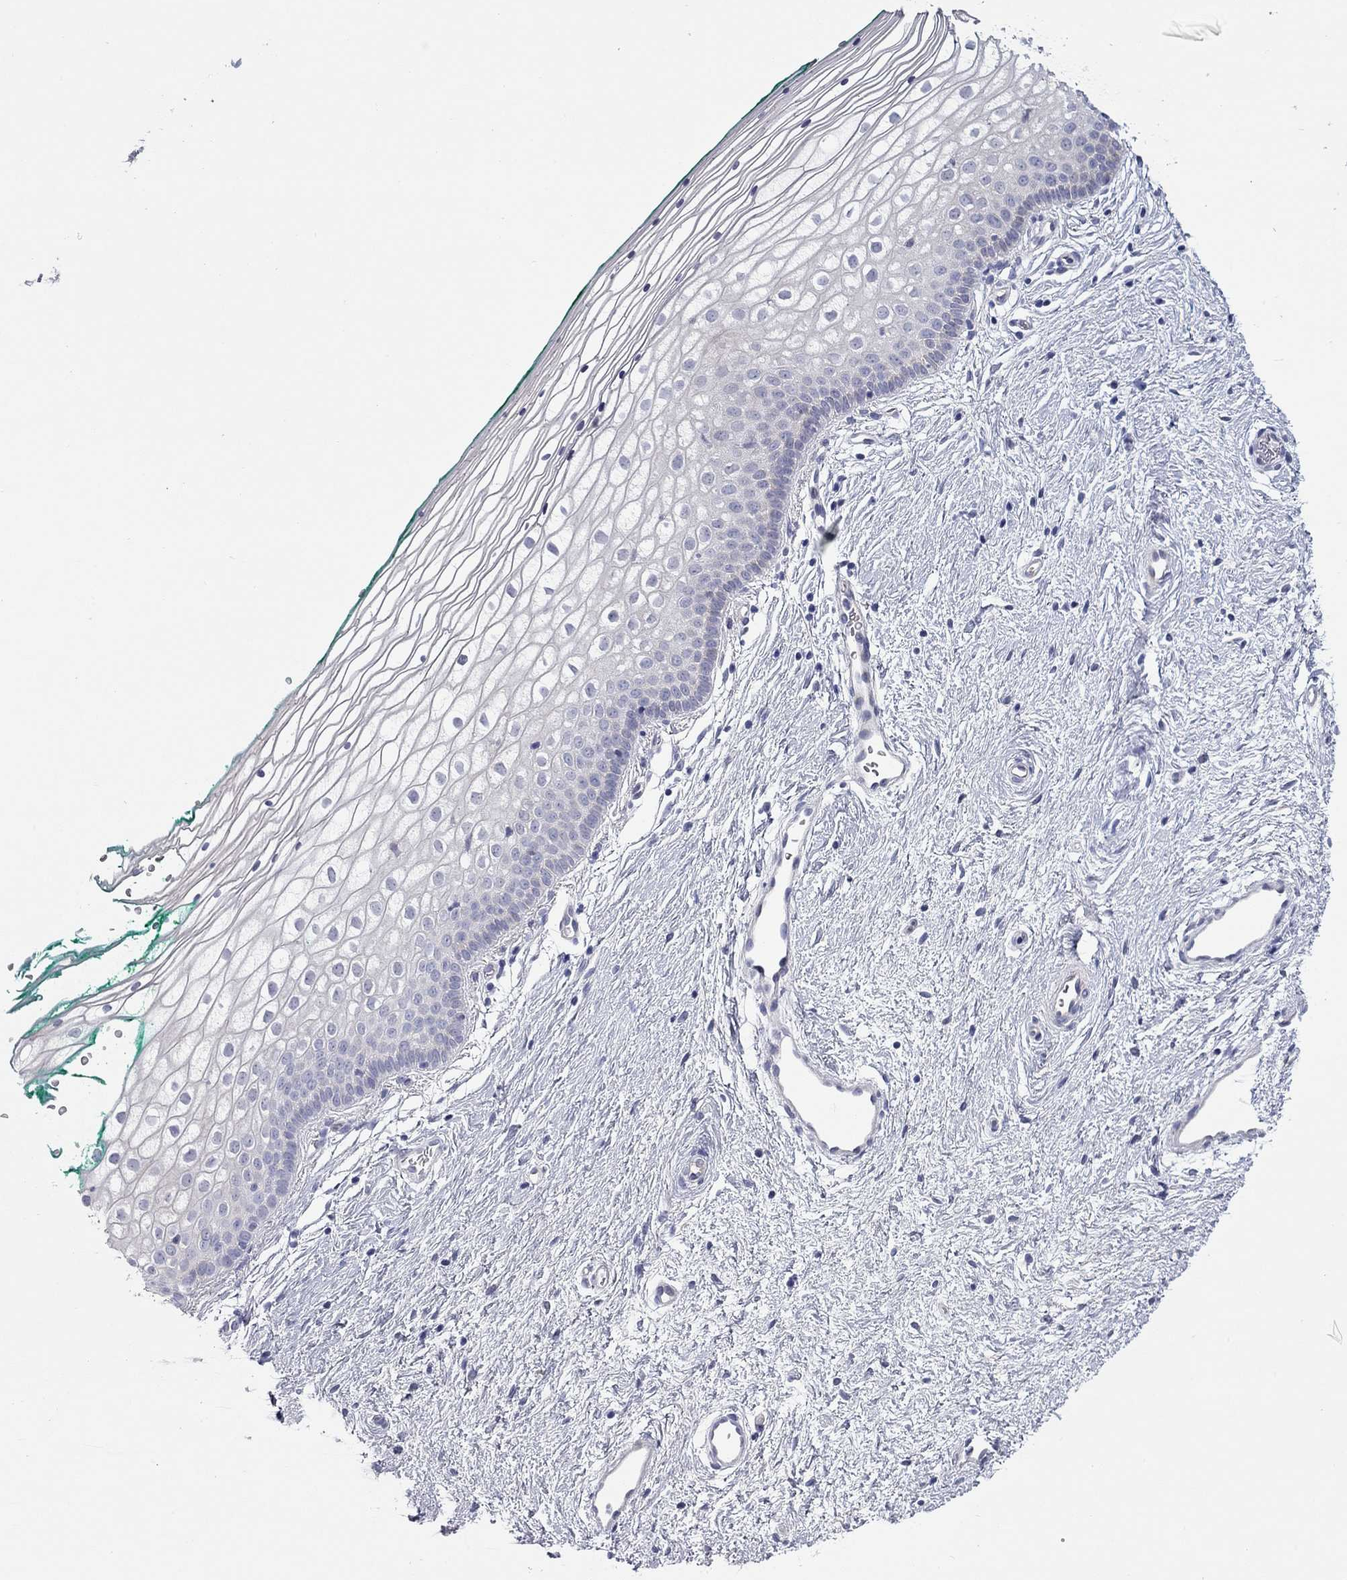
{"staining": {"intensity": "negative", "quantity": "none", "location": "none"}, "tissue": "vagina", "cell_type": "Squamous epithelial cells", "image_type": "normal", "snomed": [{"axis": "morphology", "description": "Normal tissue, NOS"}, {"axis": "topography", "description": "Vagina"}], "caption": "Immunohistochemistry micrograph of unremarkable vagina: vagina stained with DAB demonstrates no significant protein staining in squamous epithelial cells. Brightfield microscopy of IHC stained with DAB (brown) and hematoxylin (blue), captured at high magnification.", "gene": "UNC119B", "patient": {"sex": "female", "age": 36}}